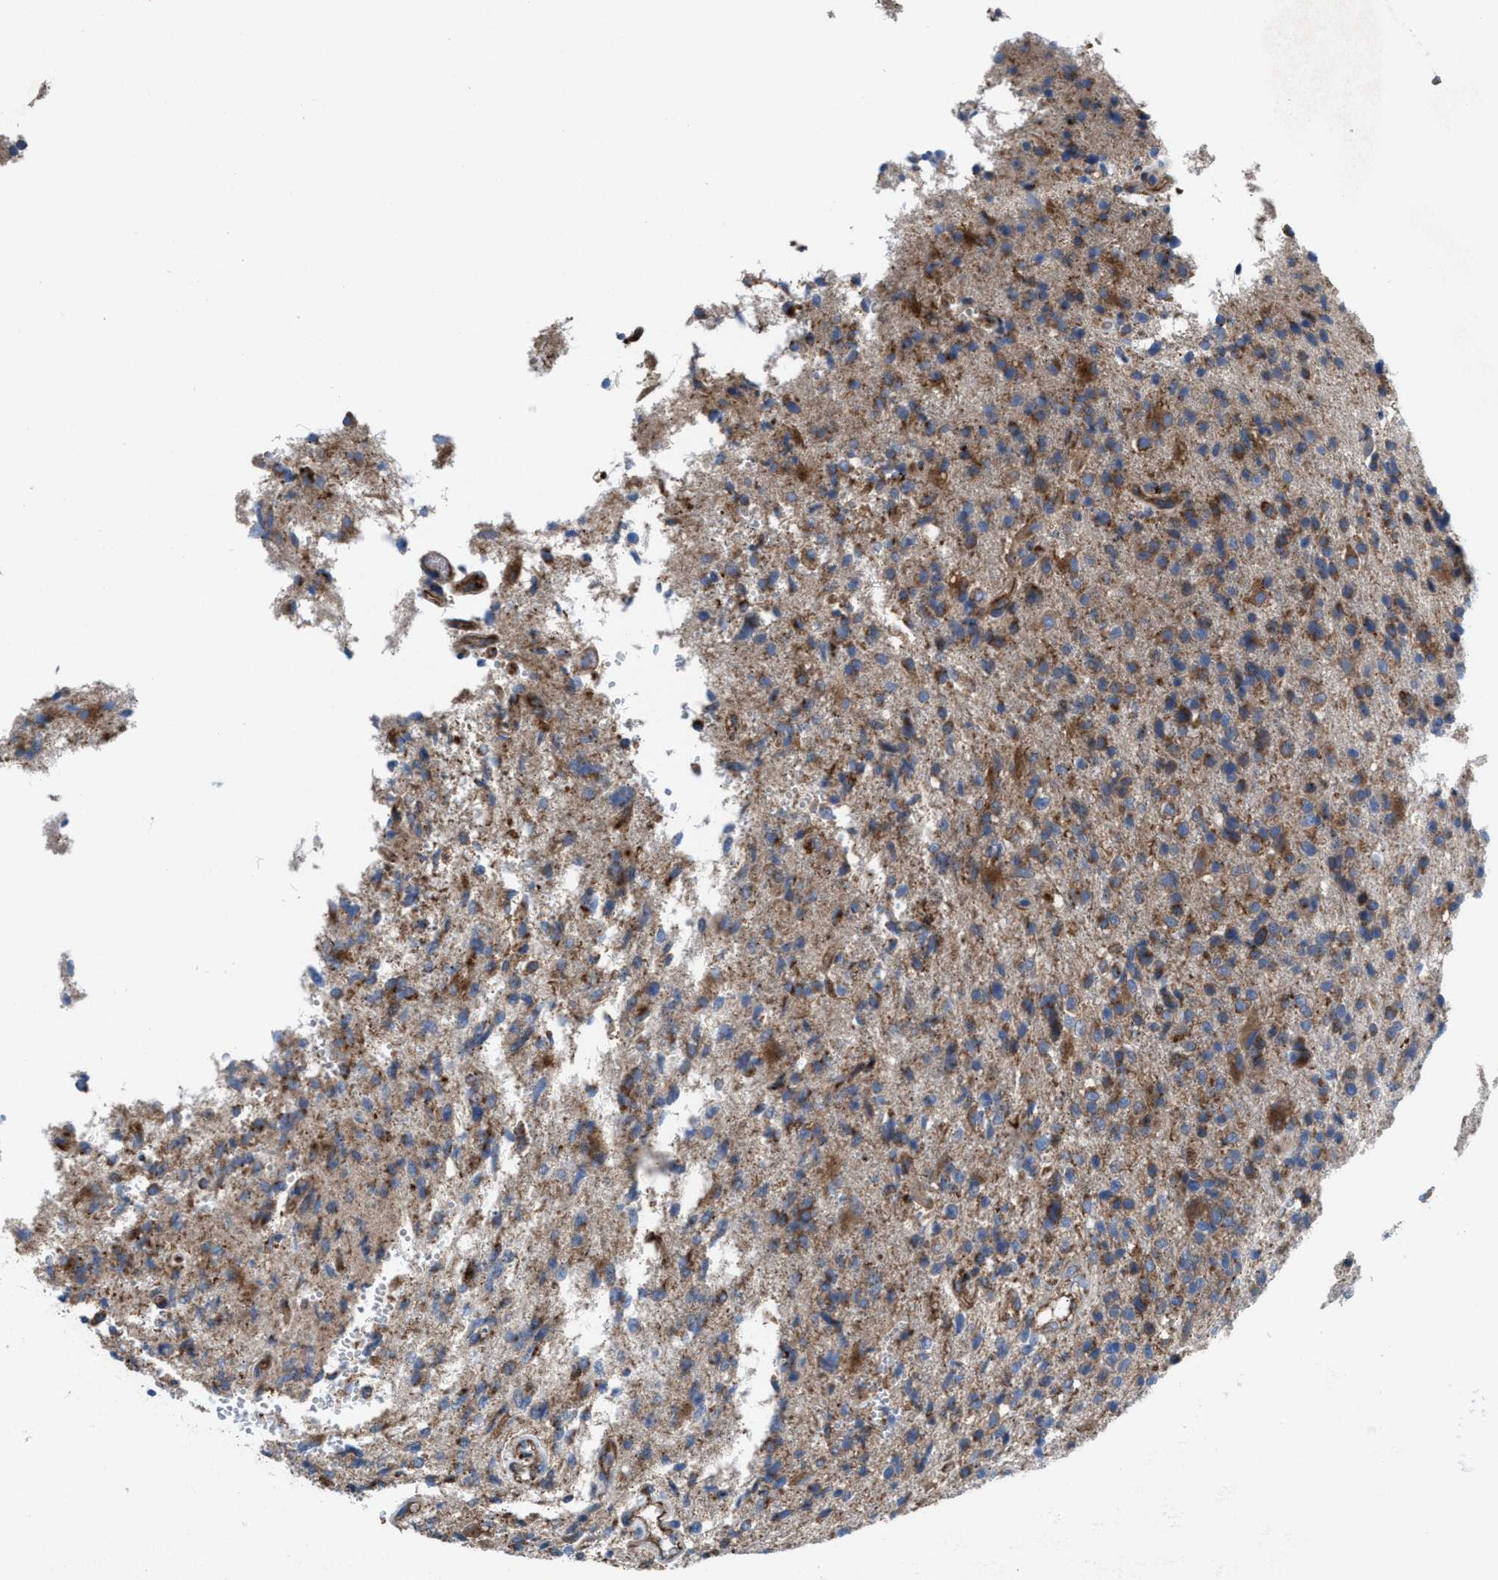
{"staining": {"intensity": "moderate", "quantity": ">75%", "location": "cytoplasmic/membranous"}, "tissue": "glioma", "cell_type": "Tumor cells", "image_type": "cancer", "snomed": [{"axis": "morphology", "description": "Glioma, malignant, High grade"}, {"axis": "topography", "description": "Brain"}], "caption": "IHC (DAB (3,3'-diaminobenzidine)) staining of human glioma shows moderate cytoplasmic/membranous protein positivity in about >75% of tumor cells.", "gene": "NYAP1", "patient": {"sex": "male", "age": 72}}